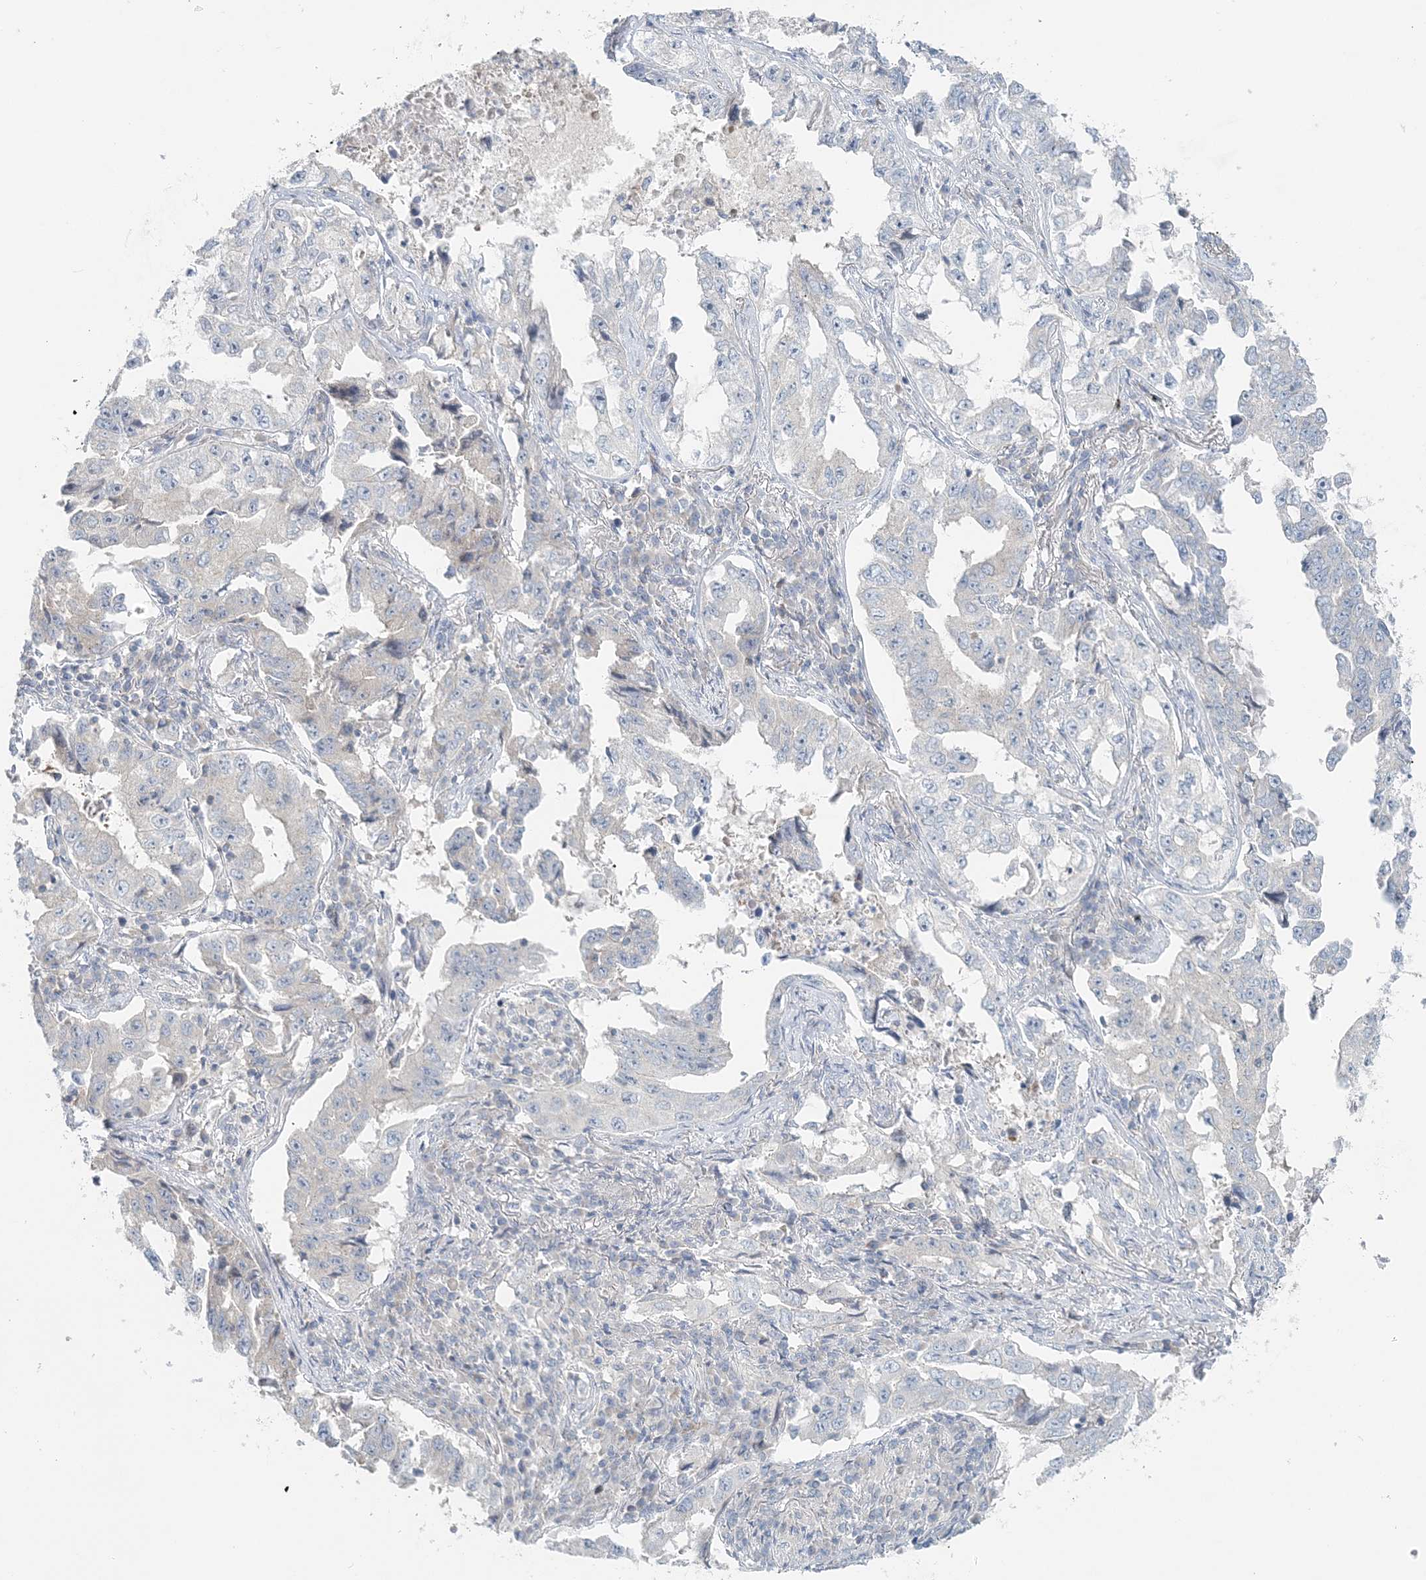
{"staining": {"intensity": "negative", "quantity": "none", "location": "none"}, "tissue": "lung cancer", "cell_type": "Tumor cells", "image_type": "cancer", "snomed": [{"axis": "morphology", "description": "Adenocarcinoma, NOS"}, {"axis": "topography", "description": "Lung"}], "caption": "Immunohistochemistry (IHC) photomicrograph of neoplastic tissue: lung cancer (adenocarcinoma) stained with DAB exhibits no significant protein positivity in tumor cells.", "gene": "NAA11", "patient": {"sex": "female", "age": 51}}